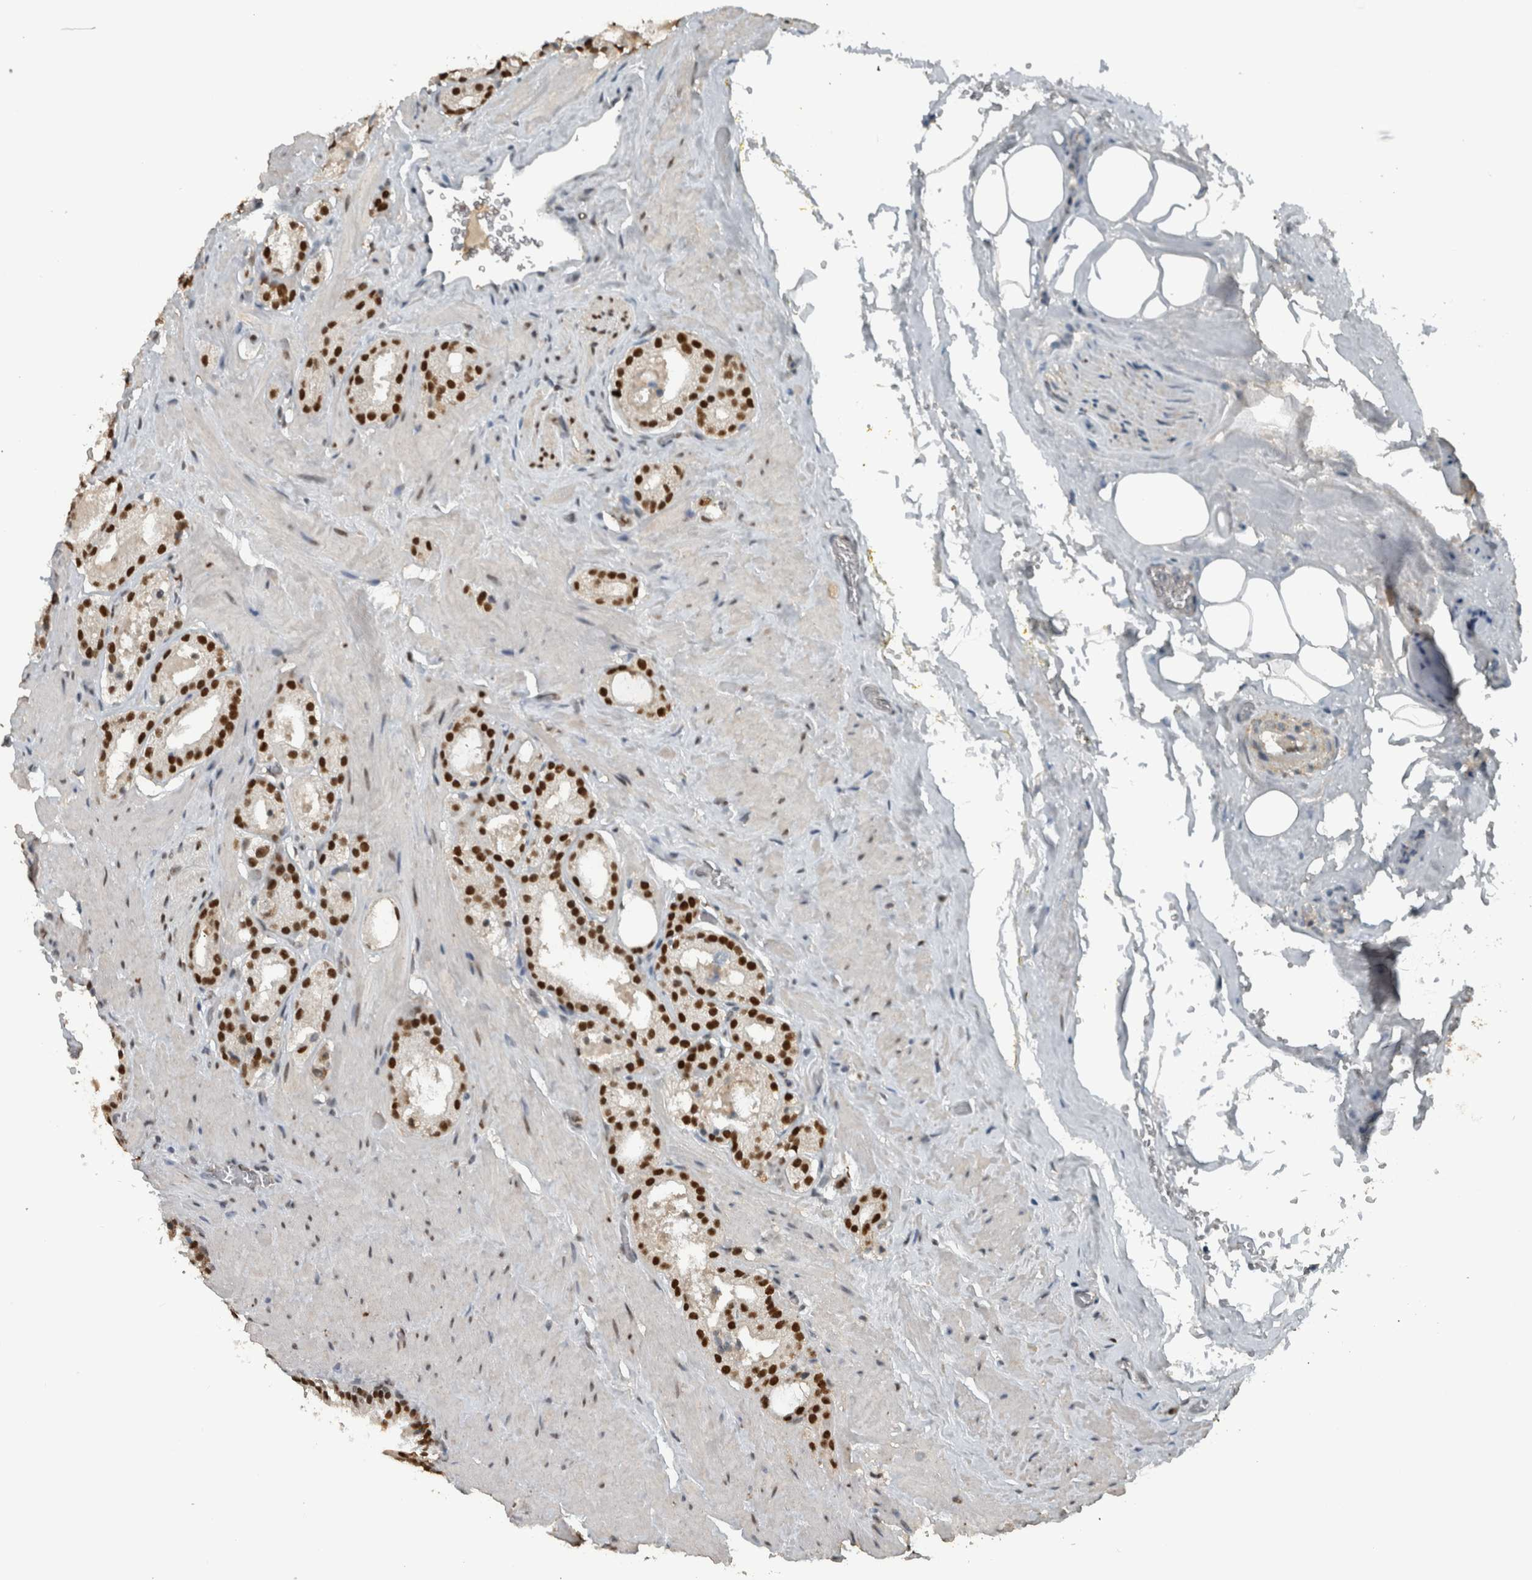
{"staining": {"intensity": "strong", "quantity": ">75%", "location": "nuclear"}, "tissue": "prostate cancer", "cell_type": "Tumor cells", "image_type": "cancer", "snomed": [{"axis": "morphology", "description": "Adenocarcinoma, High grade"}, {"axis": "topography", "description": "Prostate"}], "caption": "IHC (DAB) staining of human prostate high-grade adenocarcinoma reveals strong nuclear protein positivity in approximately >75% of tumor cells. (DAB (3,3'-diaminobenzidine) IHC, brown staining for protein, blue staining for nuclei).", "gene": "ZNF24", "patient": {"sex": "male", "age": 64}}